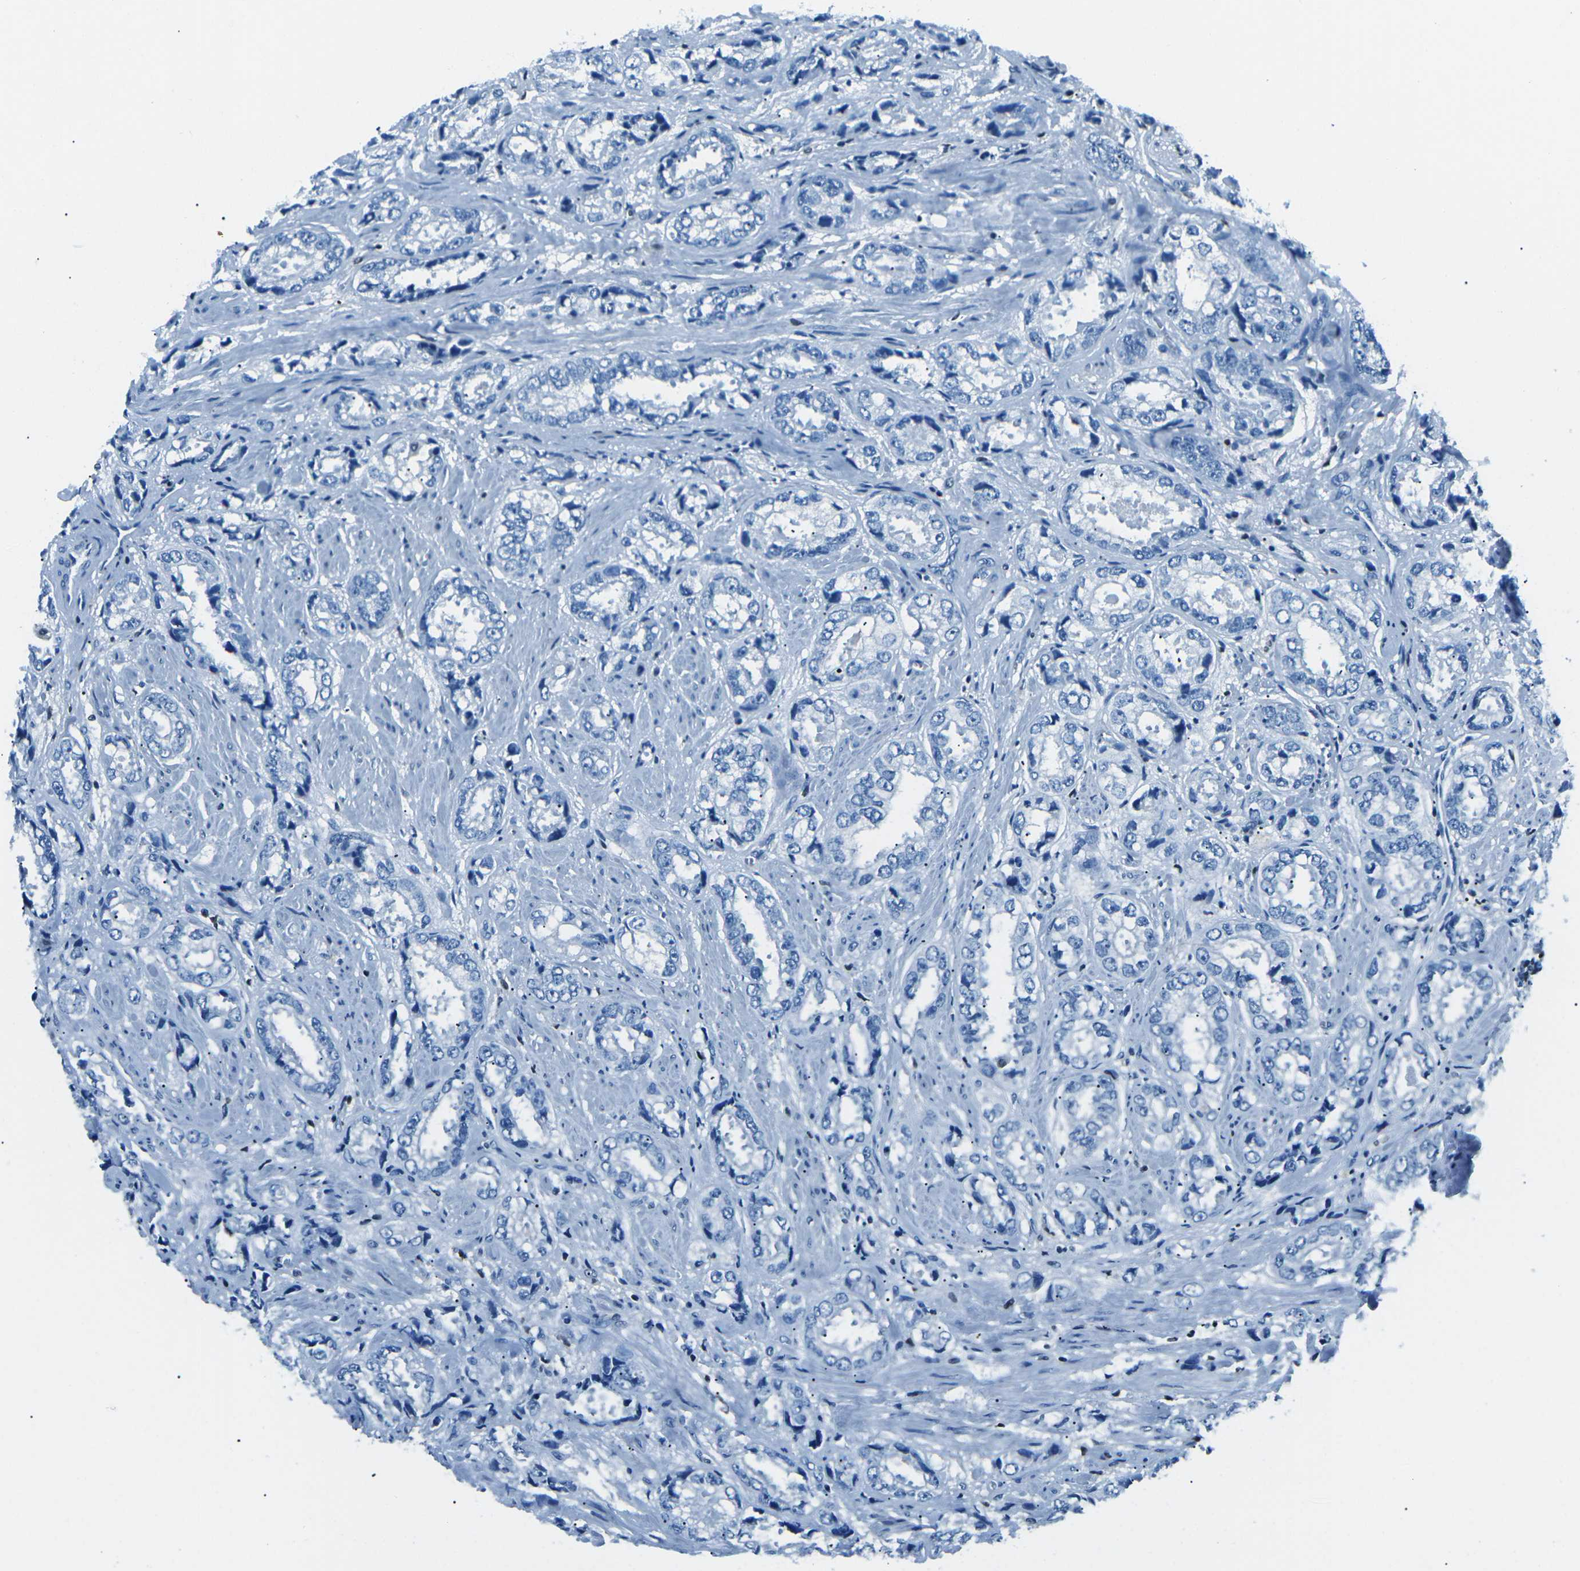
{"staining": {"intensity": "negative", "quantity": "none", "location": "none"}, "tissue": "prostate cancer", "cell_type": "Tumor cells", "image_type": "cancer", "snomed": [{"axis": "morphology", "description": "Adenocarcinoma, High grade"}, {"axis": "topography", "description": "Prostate"}], "caption": "An immunohistochemistry micrograph of prostate adenocarcinoma (high-grade) is shown. There is no staining in tumor cells of prostate adenocarcinoma (high-grade). The staining is performed using DAB brown chromogen with nuclei counter-stained in using hematoxylin.", "gene": "CELF2", "patient": {"sex": "male", "age": 61}}